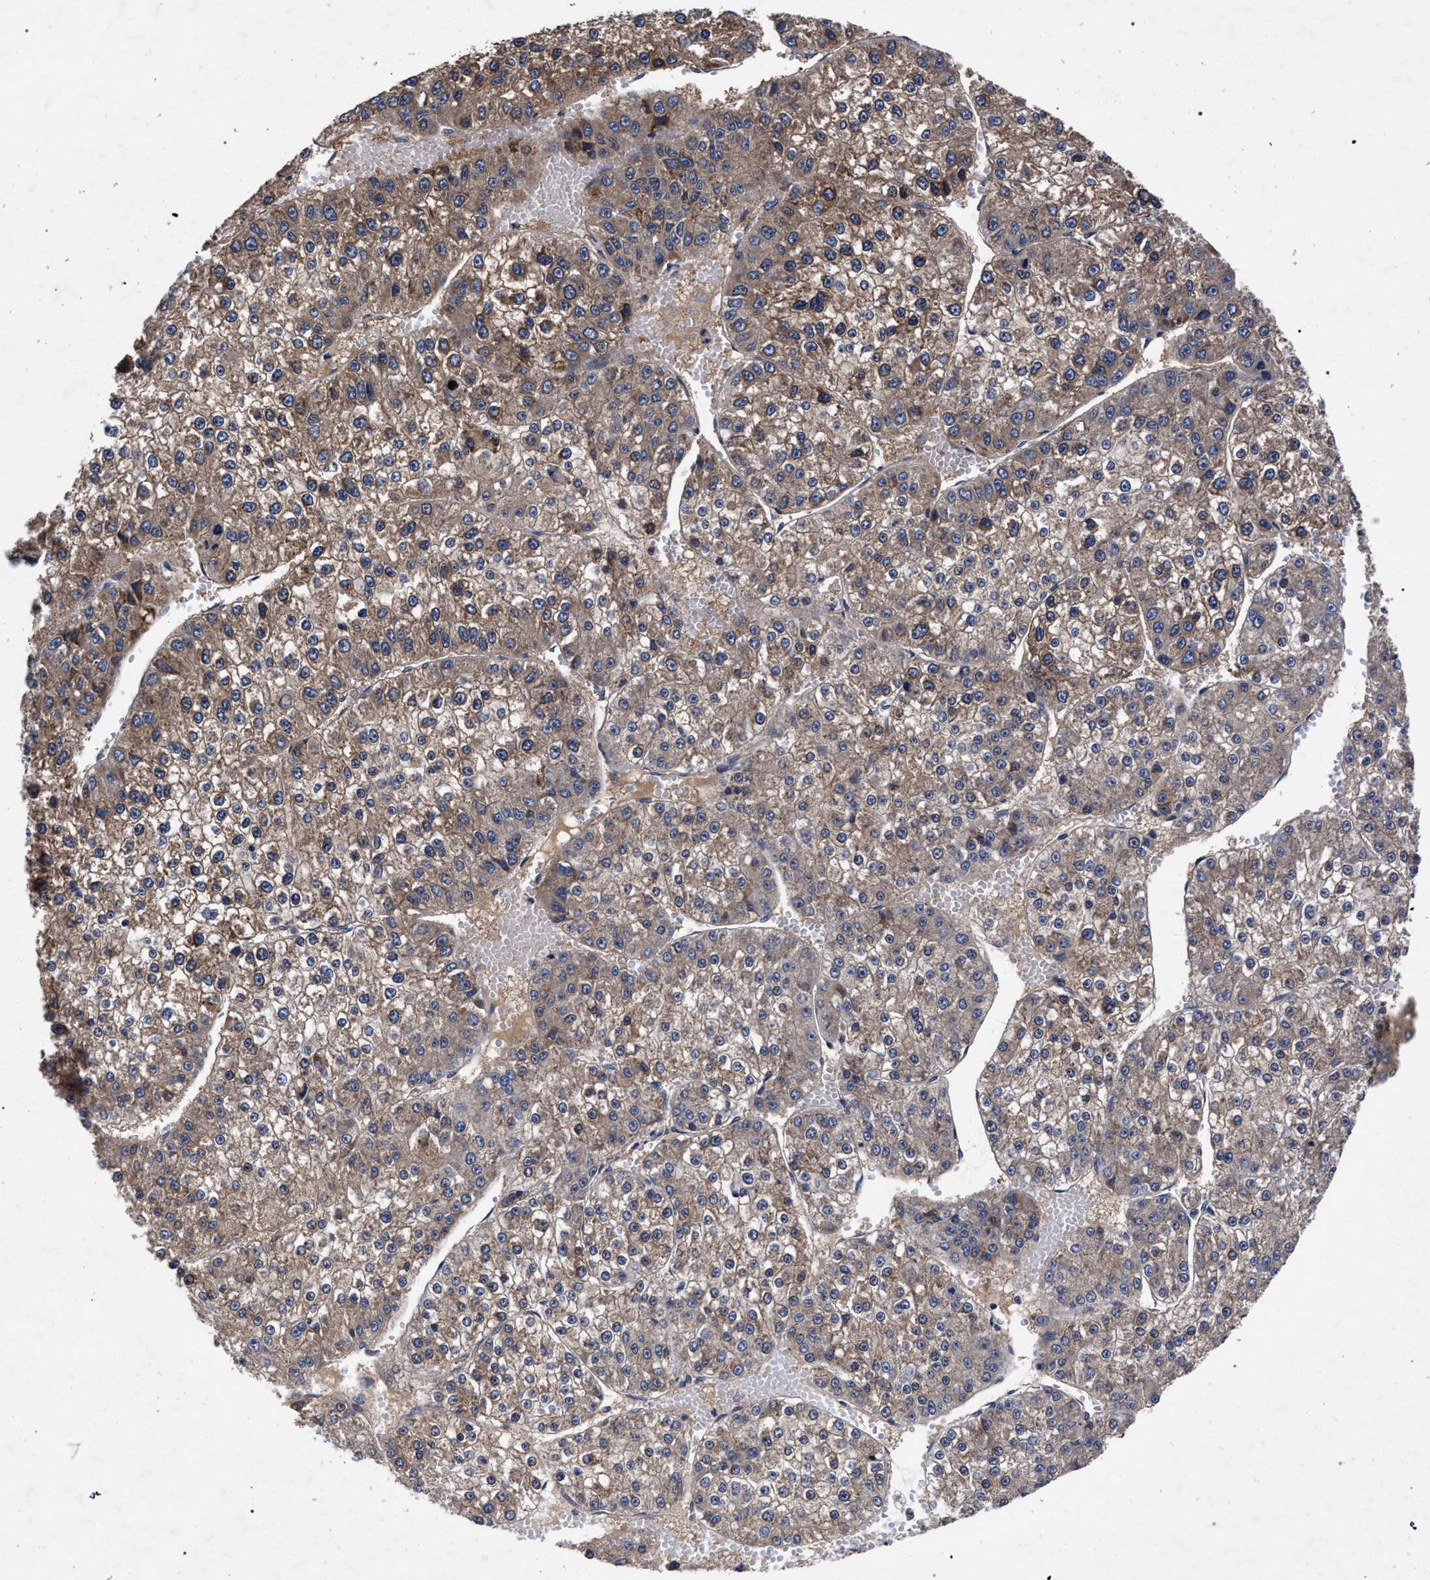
{"staining": {"intensity": "moderate", "quantity": ">75%", "location": "cytoplasmic/membranous"}, "tissue": "liver cancer", "cell_type": "Tumor cells", "image_type": "cancer", "snomed": [{"axis": "morphology", "description": "Carcinoma, Hepatocellular, NOS"}, {"axis": "topography", "description": "Liver"}], "caption": "An image showing moderate cytoplasmic/membranous staining in approximately >75% of tumor cells in liver cancer, as visualized by brown immunohistochemical staining.", "gene": "CFAP95", "patient": {"sex": "female", "age": 73}}